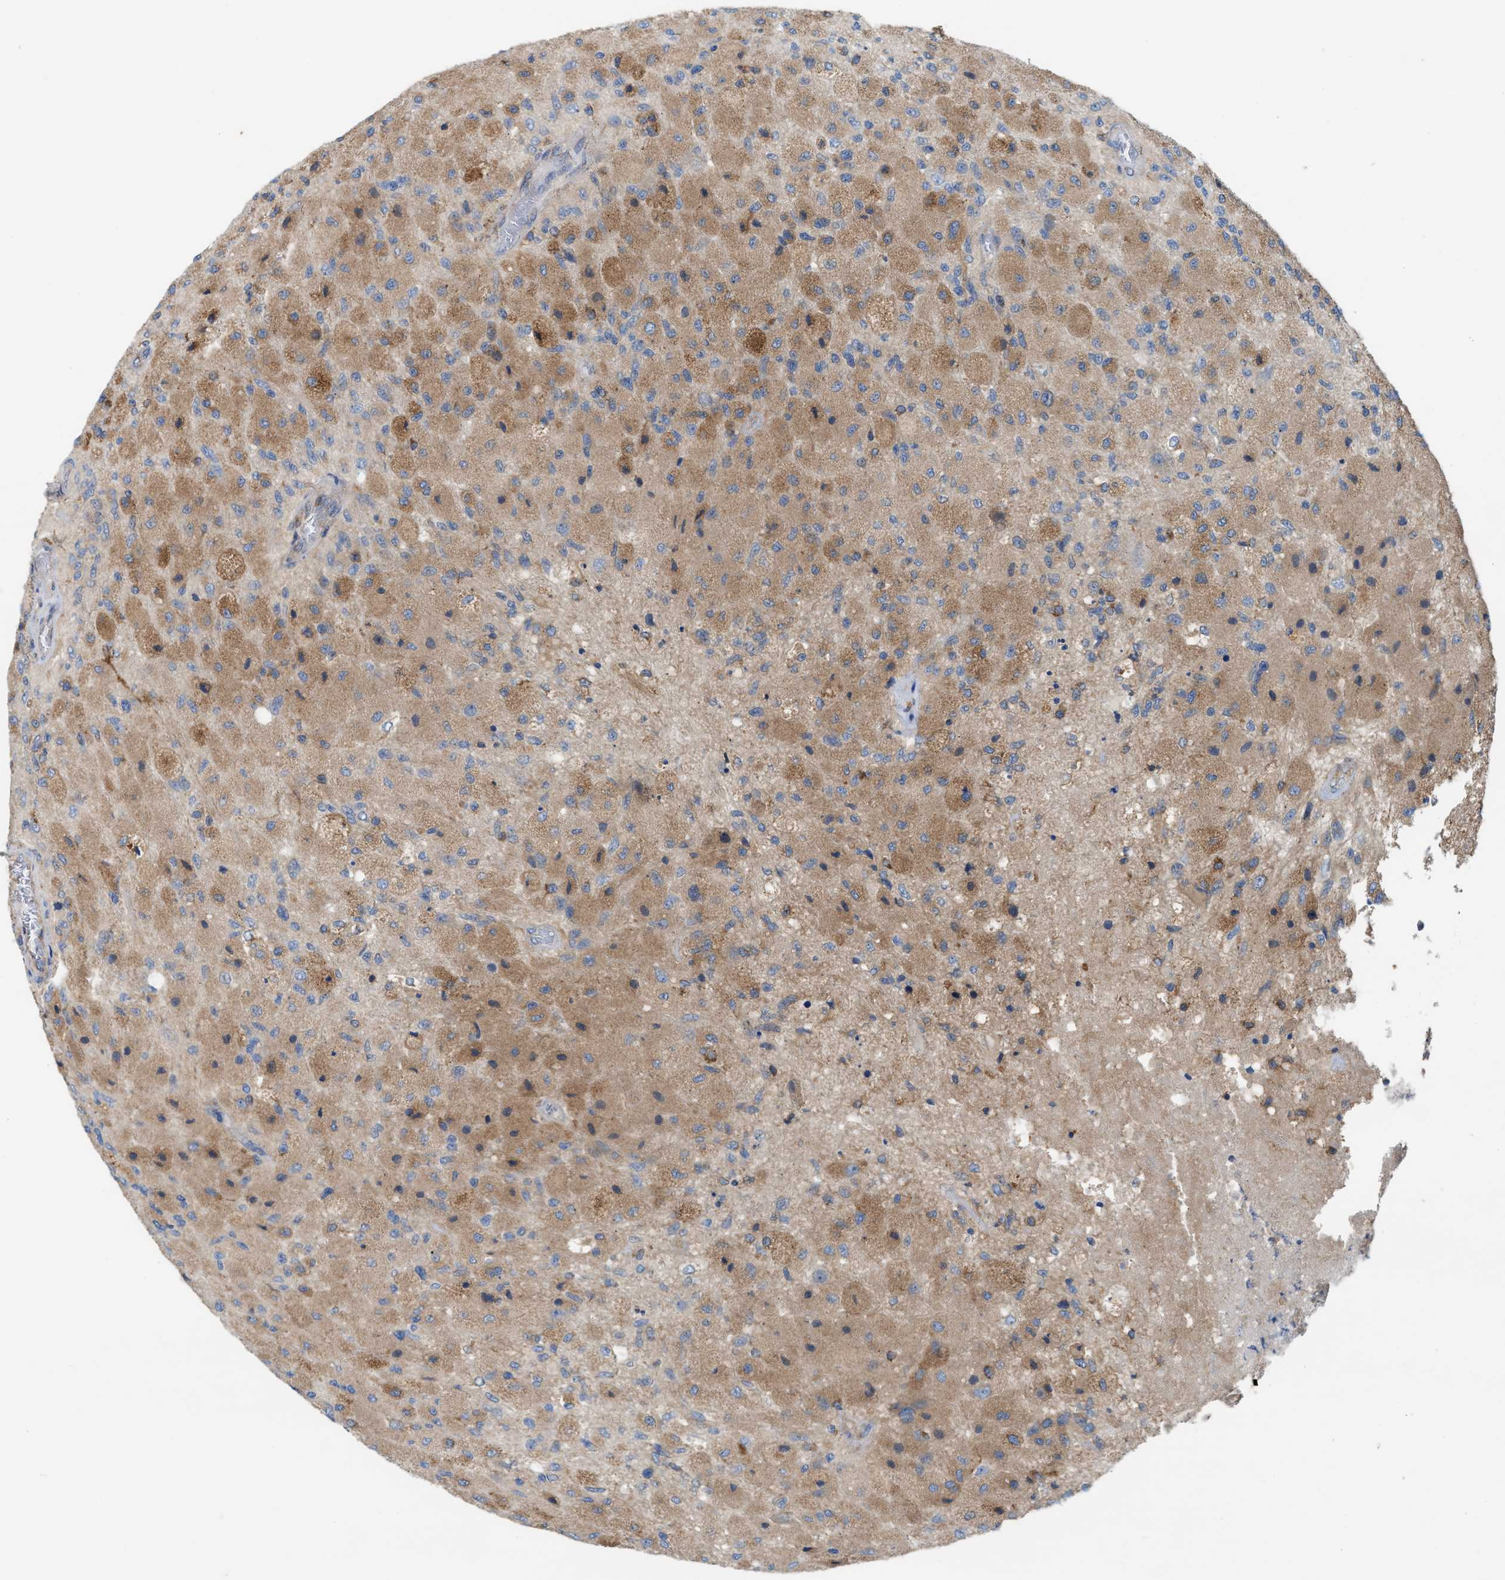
{"staining": {"intensity": "moderate", "quantity": ">75%", "location": "cytoplasmic/membranous"}, "tissue": "glioma", "cell_type": "Tumor cells", "image_type": "cancer", "snomed": [{"axis": "morphology", "description": "Normal tissue, NOS"}, {"axis": "morphology", "description": "Glioma, malignant, High grade"}, {"axis": "topography", "description": "Cerebral cortex"}], "caption": "Immunohistochemical staining of glioma shows medium levels of moderate cytoplasmic/membranous protein positivity in approximately >75% of tumor cells.", "gene": "TBC1D15", "patient": {"sex": "male", "age": 77}}